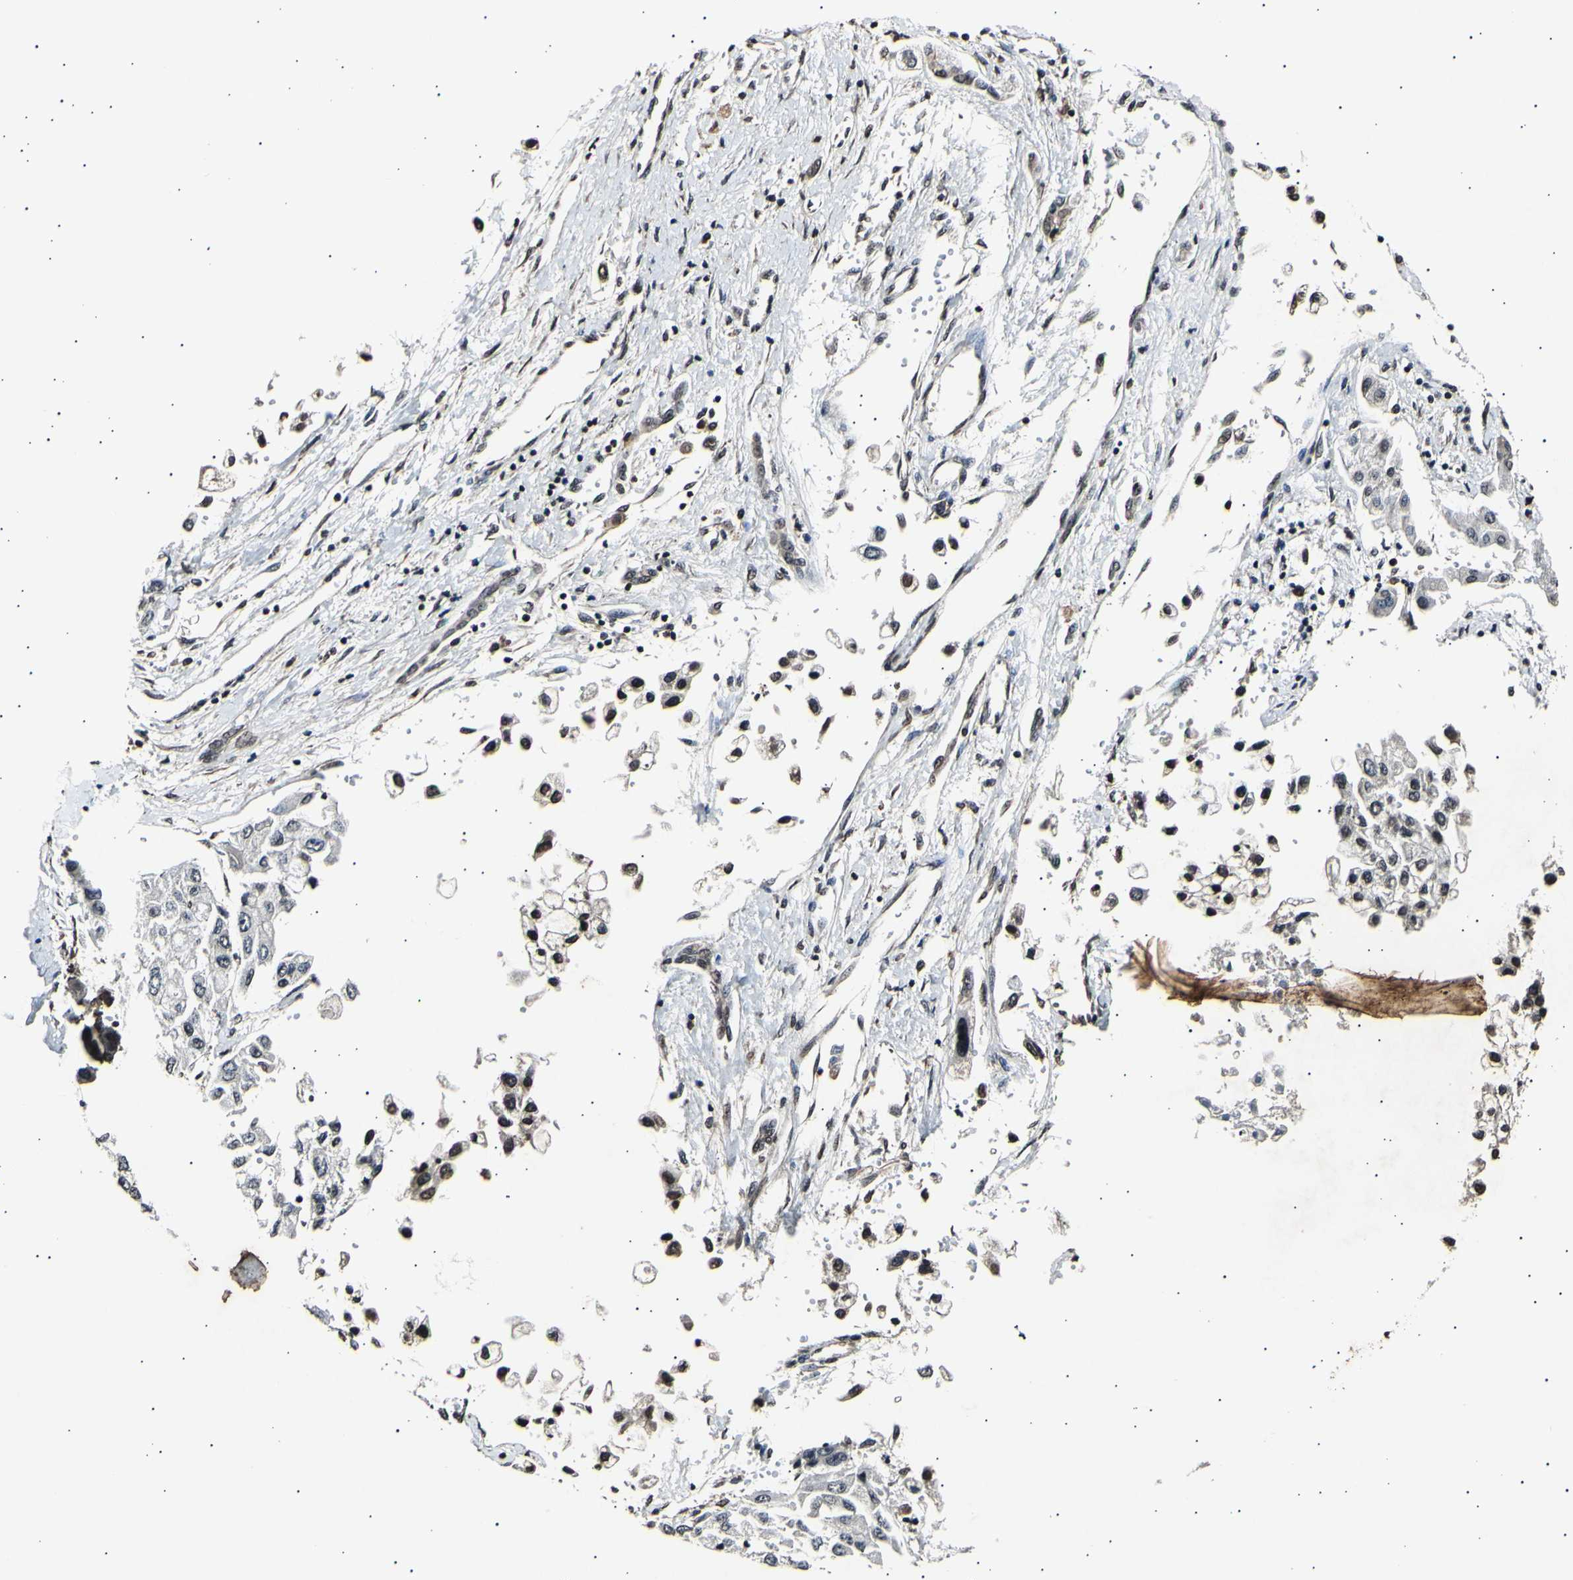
{"staining": {"intensity": "moderate", "quantity": ">75%", "location": "cytoplasmic/membranous,nuclear"}, "tissue": "liver cancer", "cell_type": "Tumor cells", "image_type": "cancer", "snomed": [{"axis": "morphology", "description": "Carcinoma, Hepatocellular, NOS"}, {"axis": "topography", "description": "Liver"}], "caption": "Liver cancer stained with immunohistochemistry displays moderate cytoplasmic/membranous and nuclear positivity in about >75% of tumor cells. The staining was performed using DAB (3,3'-diaminobenzidine), with brown indicating positive protein expression. Nuclei are stained blue with hematoxylin.", "gene": "ANAPC7", "patient": {"sex": "female", "age": 66}}